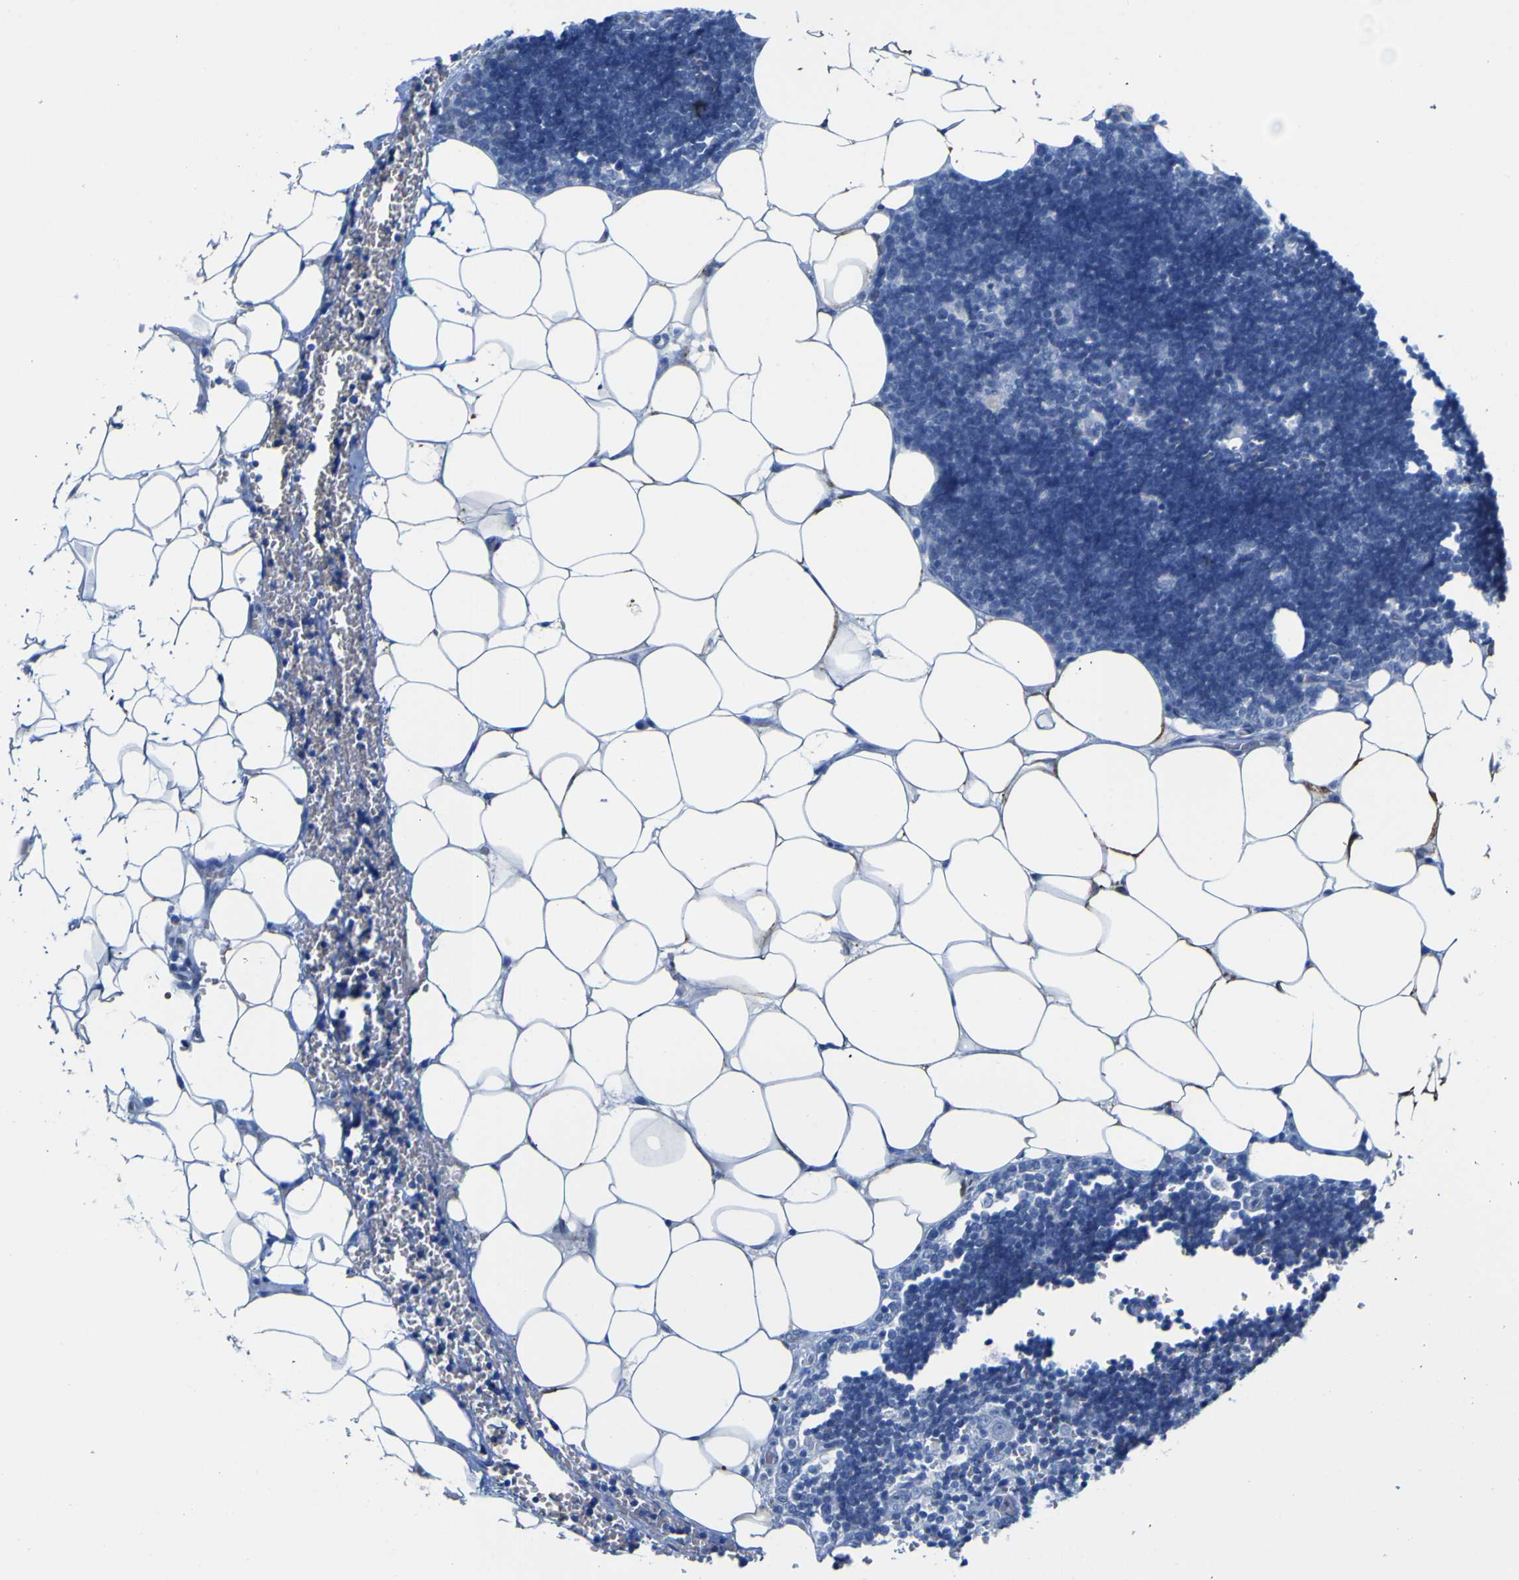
{"staining": {"intensity": "negative", "quantity": "none", "location": "none"}, "tissue": "lymph node", "cell_type": "Germinal center cells", "image_type": "normal", "snomed": [{"axis": "morphology", "description": "Normal tissue, NOS"}, {"axis": "topography", "description": "Lymph node"}], "caption": "Normal lymph node was stained to show a protein in brown. There is no significant staining in germinal center cells.", "gene": "DACH1", "patient": {"sex": "male", "age": 33}}